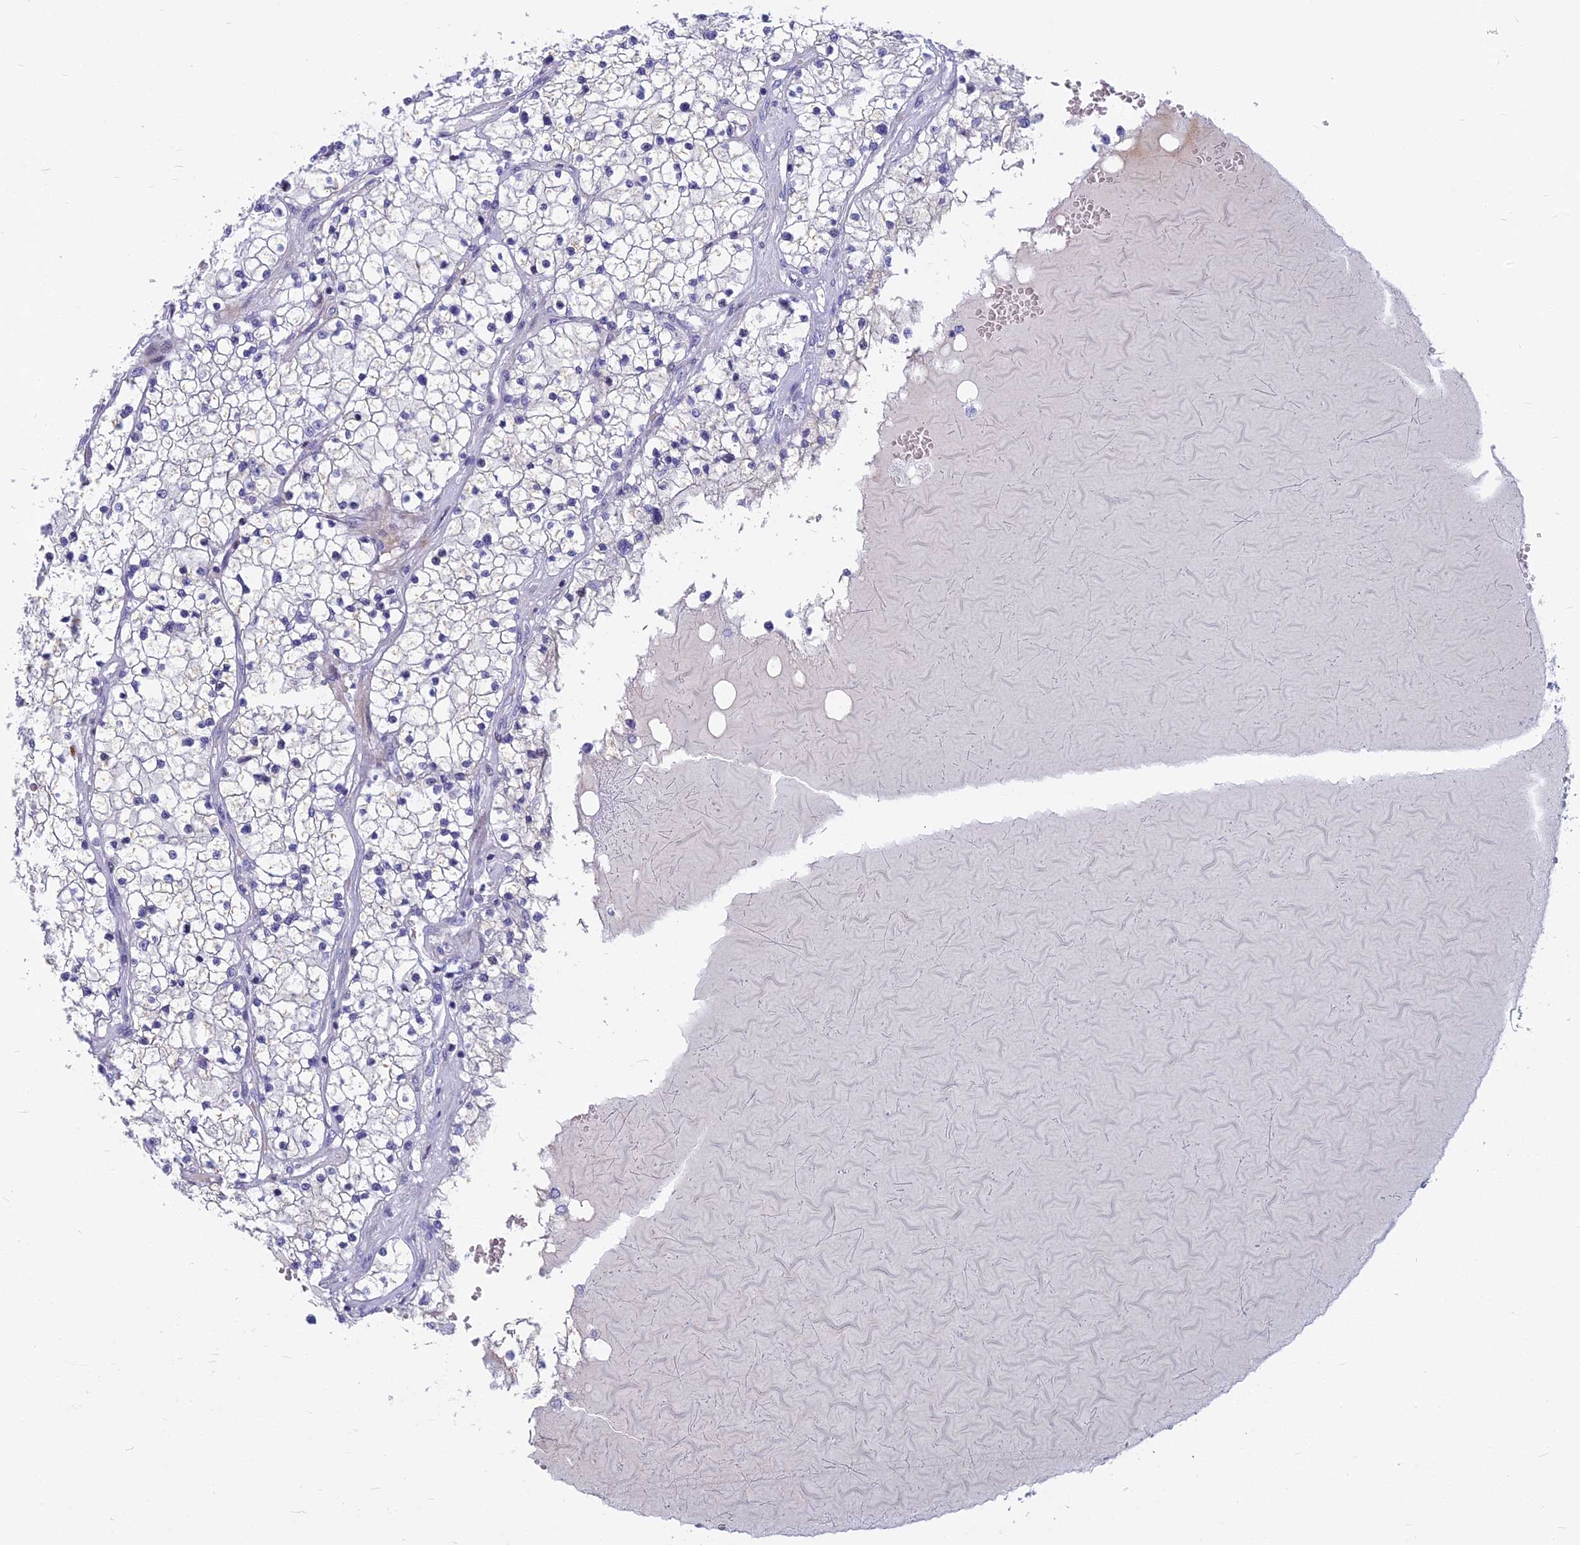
{"staining": {"intensity": "negative", "quantity": "none", "location": "none"}, "tissue": "renal cancer", "cell_type": "Tumor cells", "image_type": "cancer", "snomed": [{"axis": "morphology", "description": "Normal tissue, NOS"}, {"axis": "morphology", "description": "Adenocarcinoma, NOS"}, {"axis": "topography", "description": "Kidney"}], "caption": "The image shows no staining of tumor cells in renal adenocarcinoma.", "gene": "MYBPC2", "patient": {"sex": "male", "age": 68}}